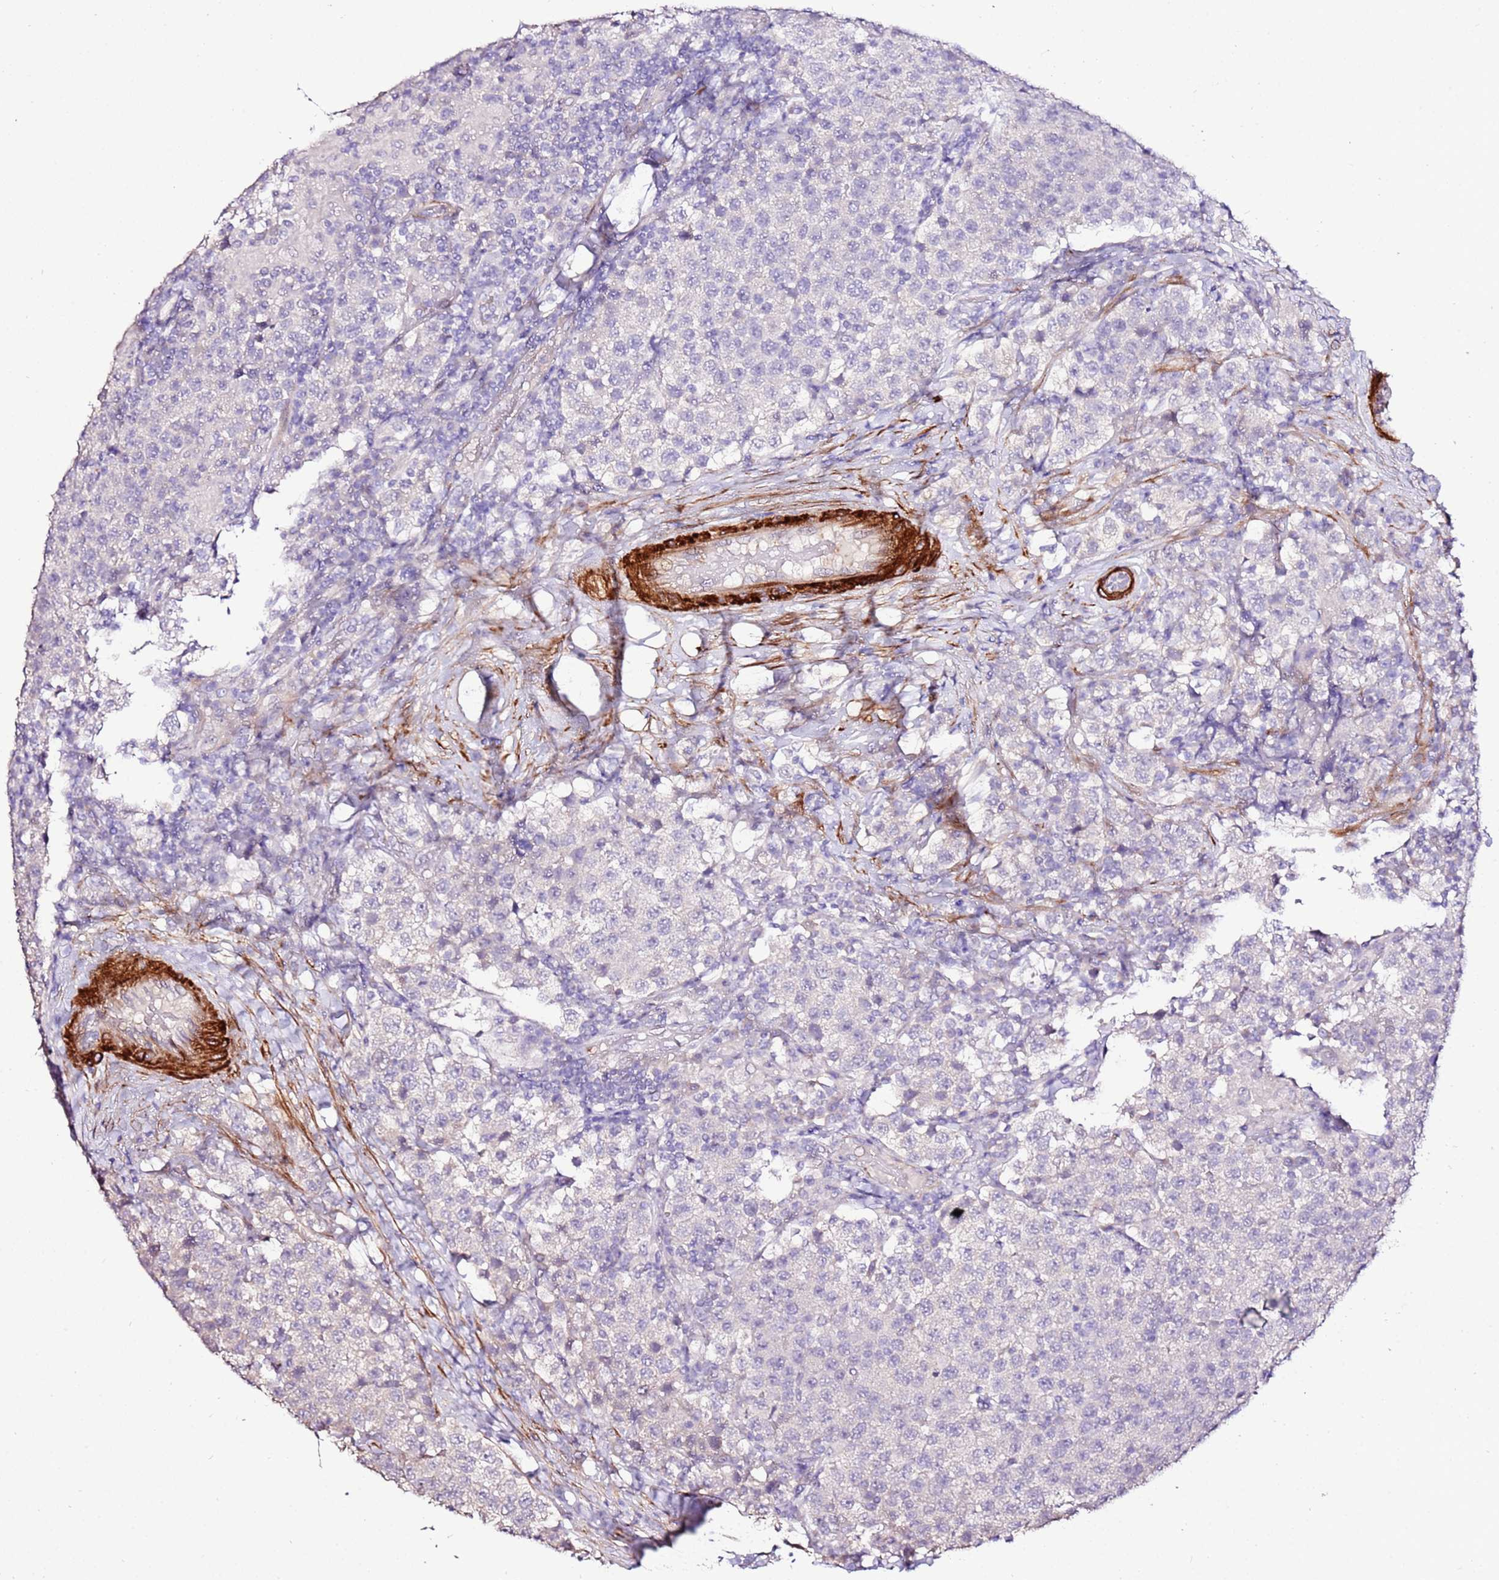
{"staining": {"intensity": "negative", "quantity": "none", "location": "none"}, "tissue": "testis cancer", "cell_type": "Tumor cells", "image_type": "cancer", "snomed": [{"axis": "morphology", "description": "Seminoma, NOS"}, {"axis": "topography", "description": "Testis"}], "caption": "Tumor cells show no significant protein expression in testis cancer (seminoma). (Brightfield microscopy of DAB (3,3'-diaminobenzidine) immunohistochemistry (IHC) at high magnification).", "gene": "ART5", "patient": {"sex": "male", "age": 34}}